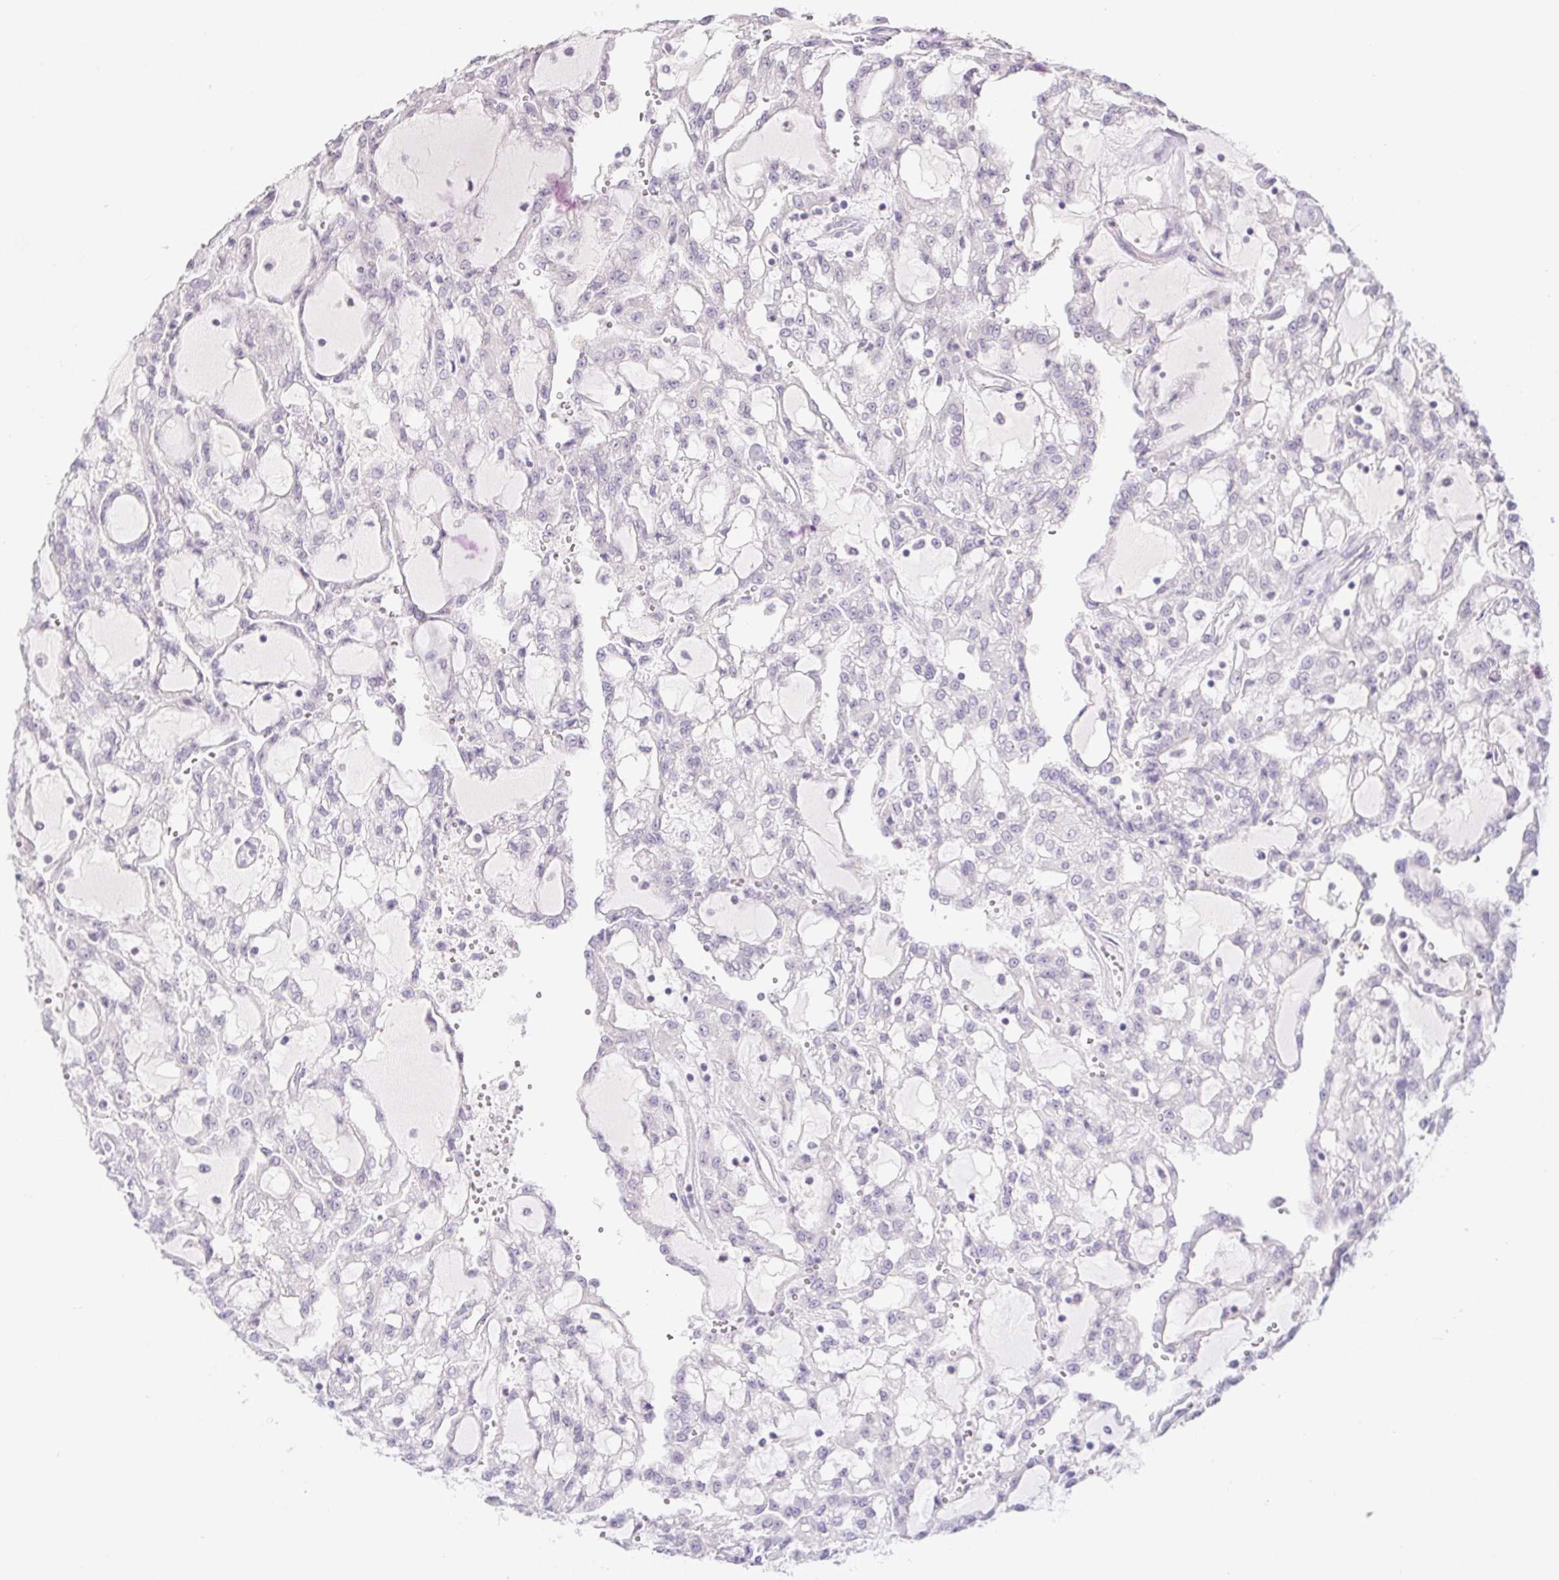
{"staining": {"intensity": "negative", "quantity": "none", "location": "none"}, "tissue": "renal cancer", "cell_type": "Tumor cells", "image_type": "cancer", "snomed": [{"axis": "morphology", "description": "Adenocarcinoma, NOS"}, {"axis": "topography", "description": "Kidney"}], "caption": "Immunohistochemical staining of human renal cancer displays no significant staining in tumor cells.", "gene": "PI3", "patient": {"sex": "male", "age": 63}}